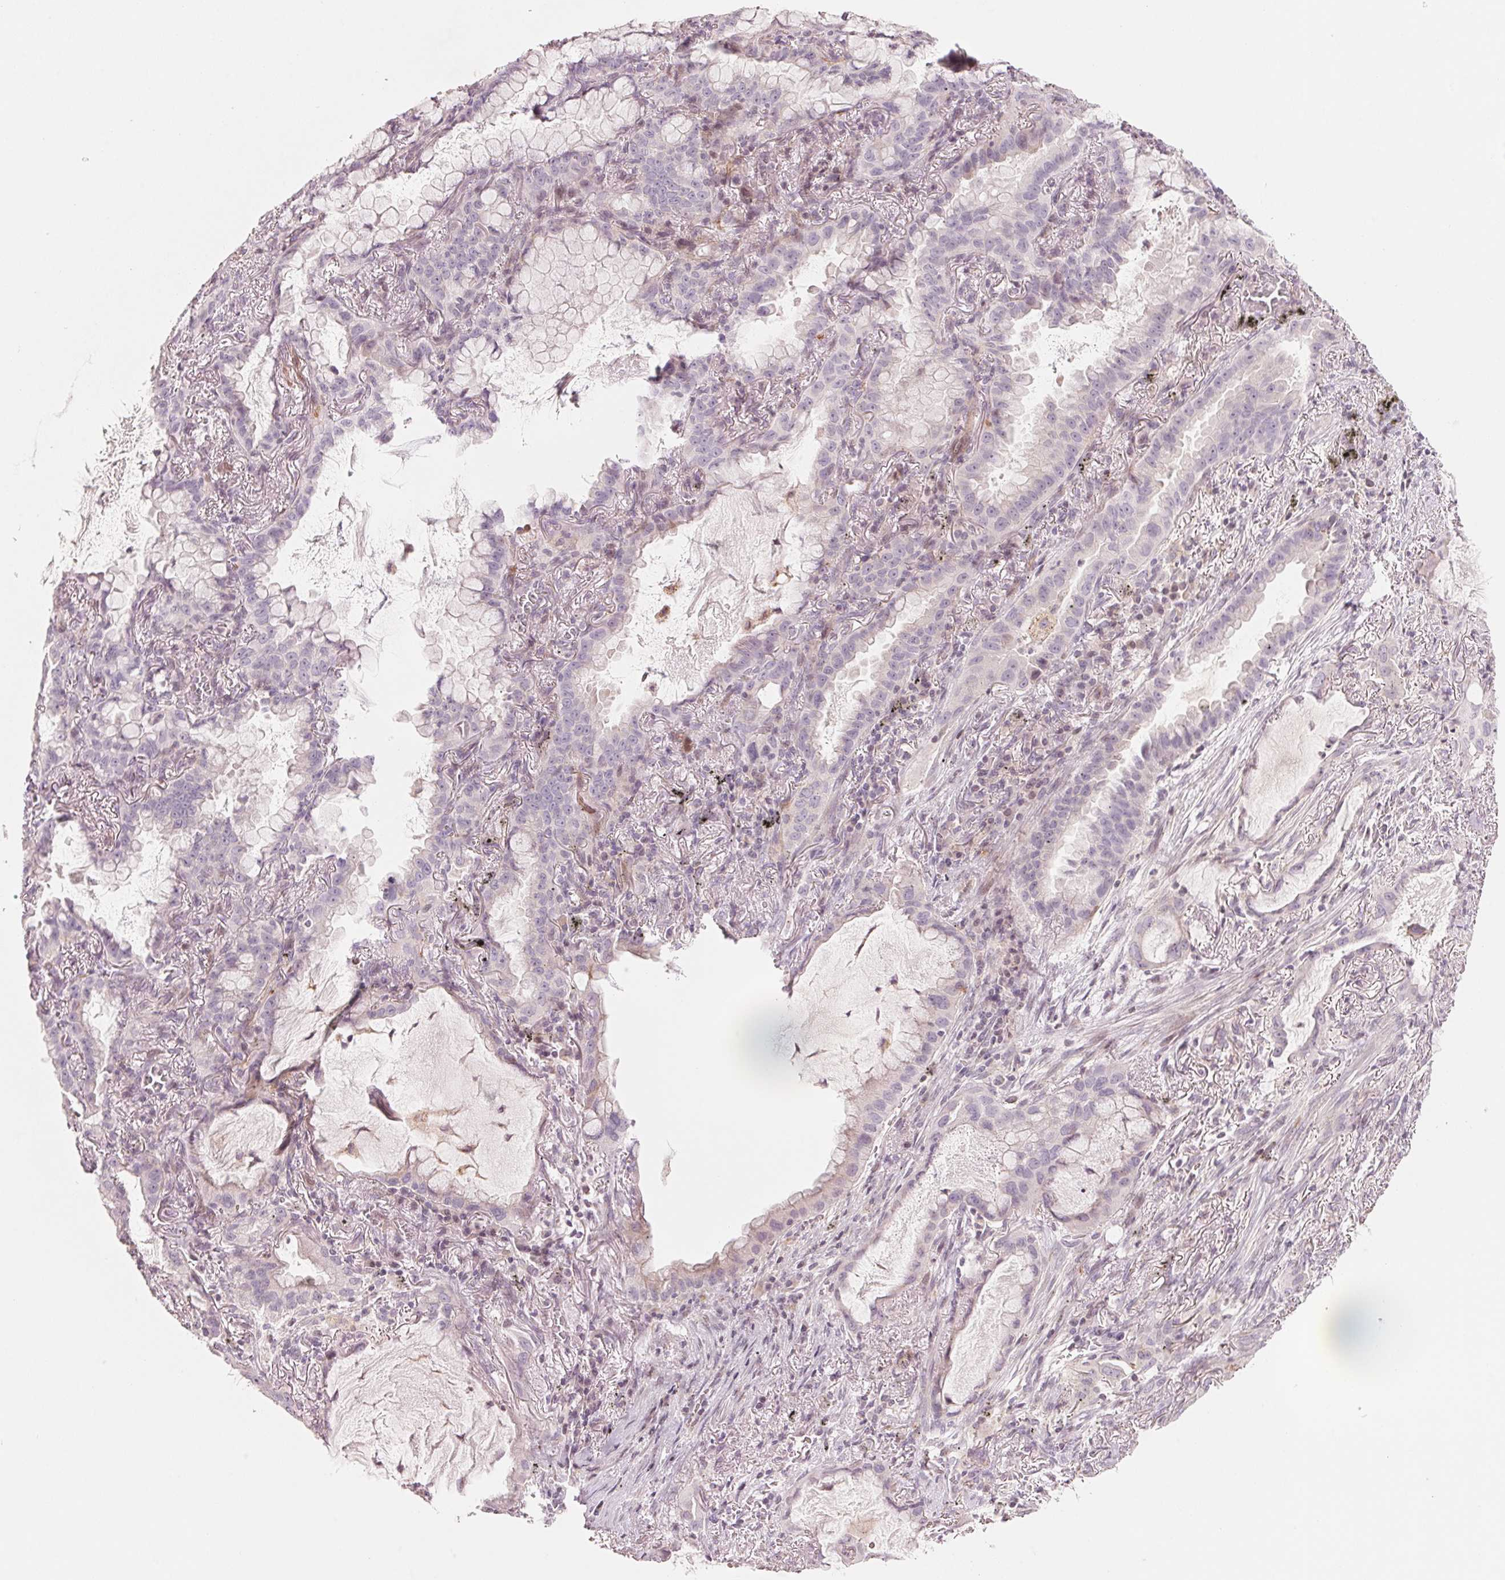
{"staining": {"intensity": "negative", "quantity": "none", "location": "none"}, "tissue": "lung cancer", "cell_type": "Tumor cells", "image_type": "cancer", "snomed": [{"axis": "morphology", "description": "Adenocarcinoma, NOS"}, {"axis": "topography", "description": "Lung"}], "caption": "Tumor cells show no significant staining in lung adenocarcinoma.", "gene": "SLC17A4", "patient": {"sex": "male", "age": 65}}